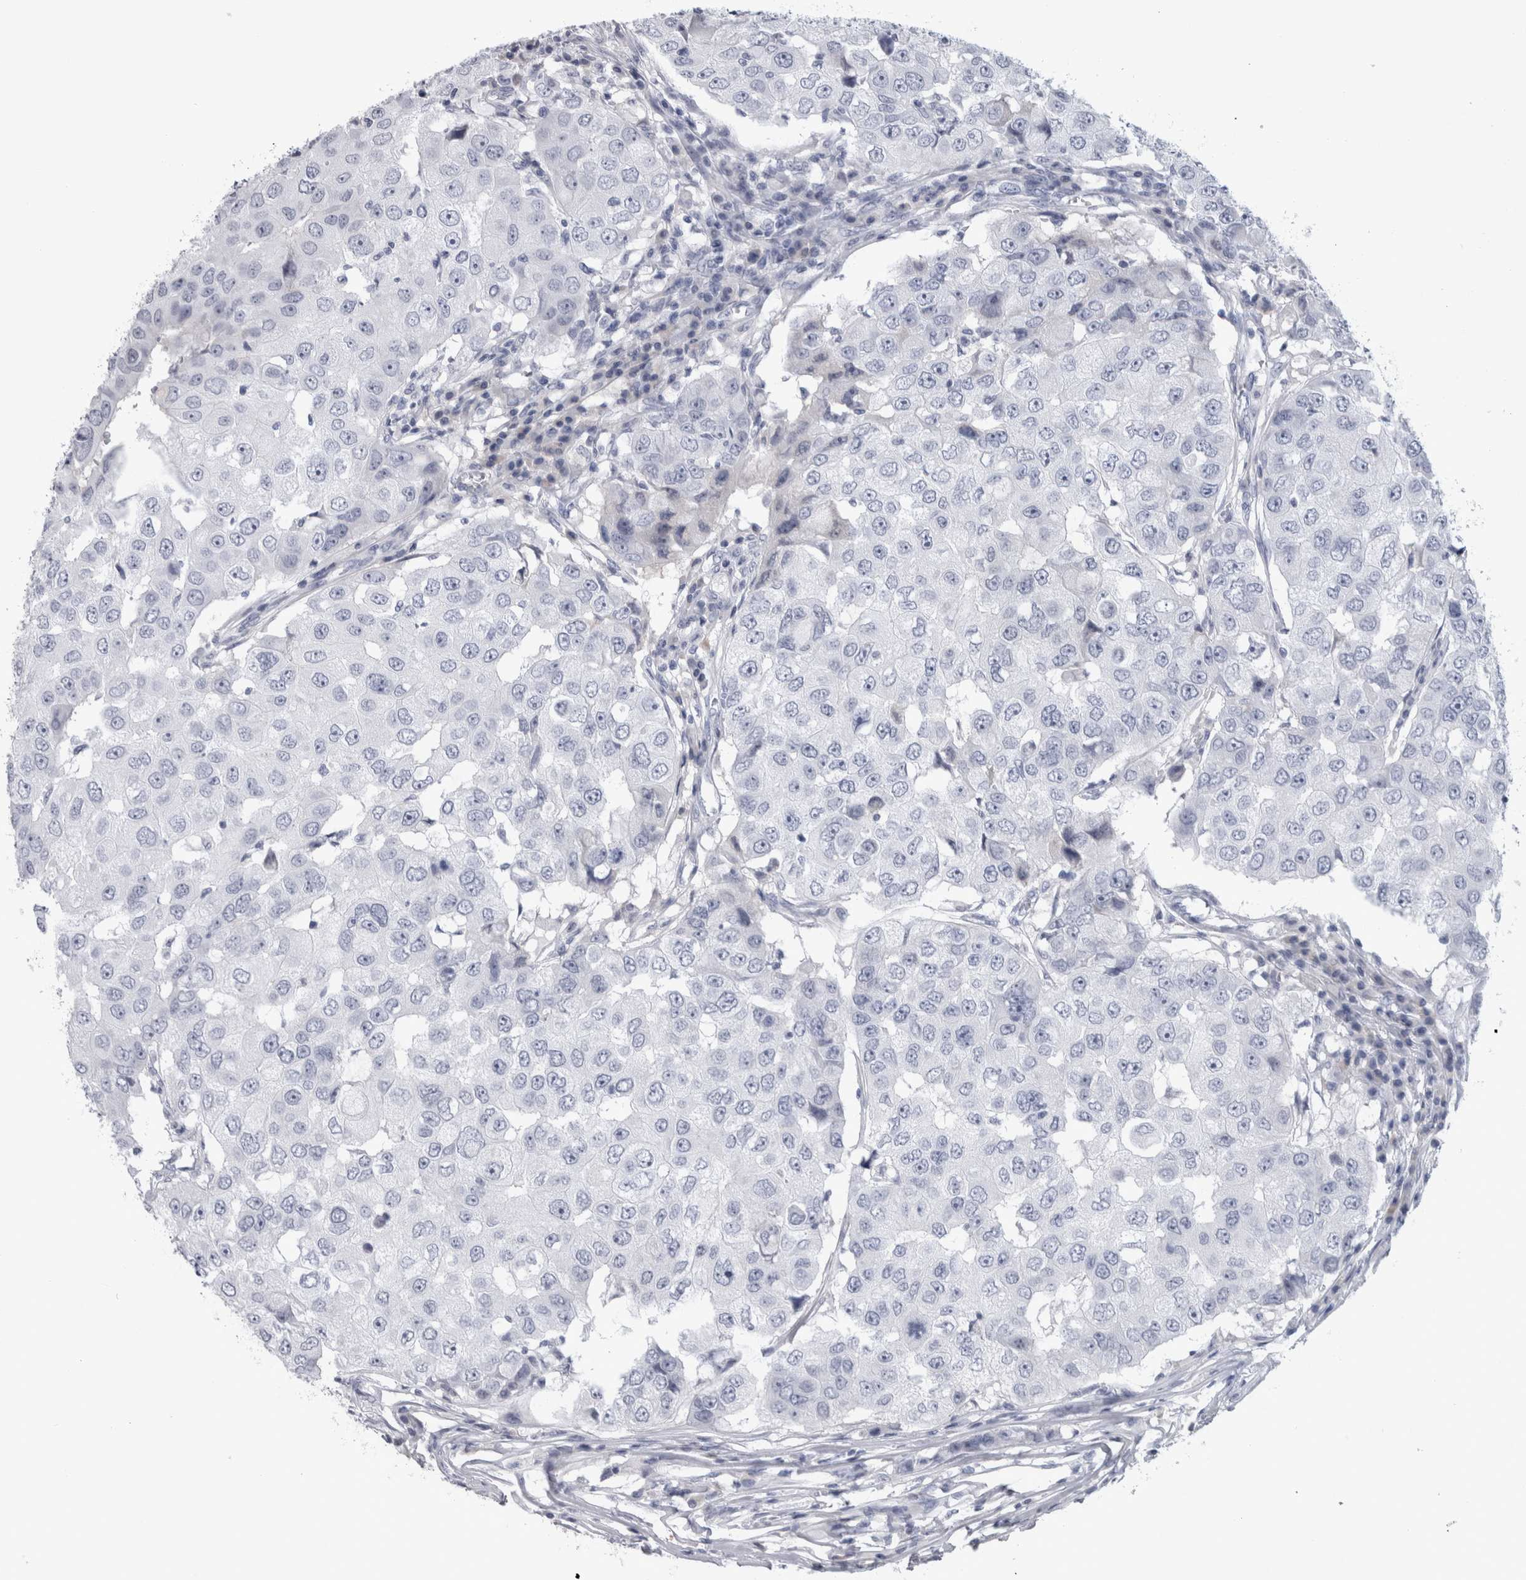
{"staining": {"intensity": "negative", "quantity": "none", "location": "none"}, "tissue": "breast cancer", "cell_type": "Tumor cells", "image_type": "cancer", "snomed": [{"axis": "morphology", "description": "Duct carcinoma"}, {"axis": "topography", "description": "Breast"}], "caption": "Intraductal carcinoma (breast) stained for a protein using IHC exhibits no staining tumor cells.", "gene": "PAX5", "patient": {"sex": "female", "age": 27}}